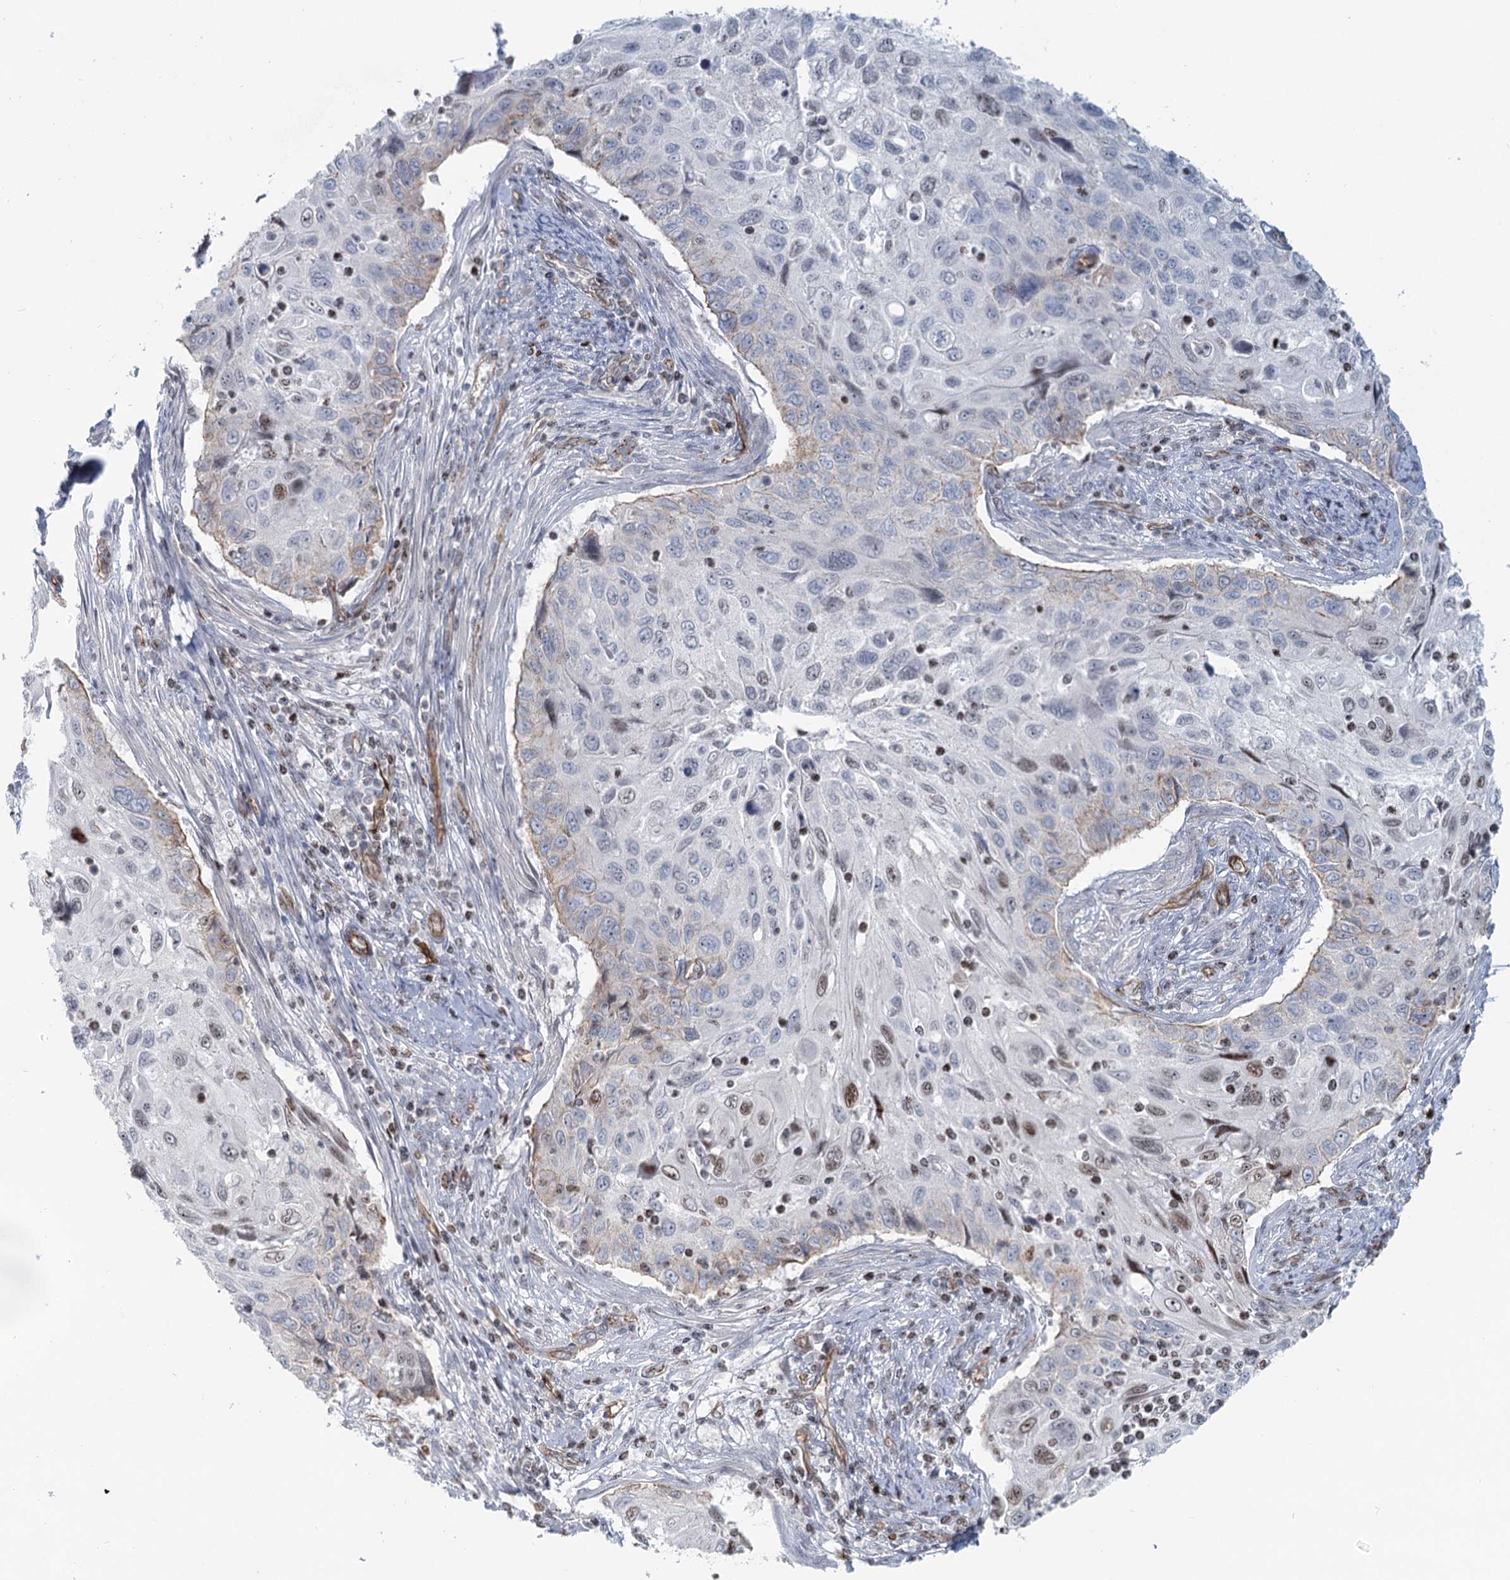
{"staining": {"intensity": "moderate", "quantity": "<25%", "location": "nuclear"}, "tissue": "cervical cancer", "cell_type": "Tumor cells", "image_type": "cancer", "snomed": [{"axis": "morphology", "description": "Squamous cell carcinoma, NOS"}, {"axis": "topography", "description": "Cervix"}], "caption": "Protein expression analysis of human squamous cell carcinoma (cervical) reveals moderate nuclear positivity in approximately <25% of tumor cells. (Brightfield microscopy of DAB IHC at high magnification).", "gene": "ZFYVE28", "patient": {"sex": "female", "age": 70}}